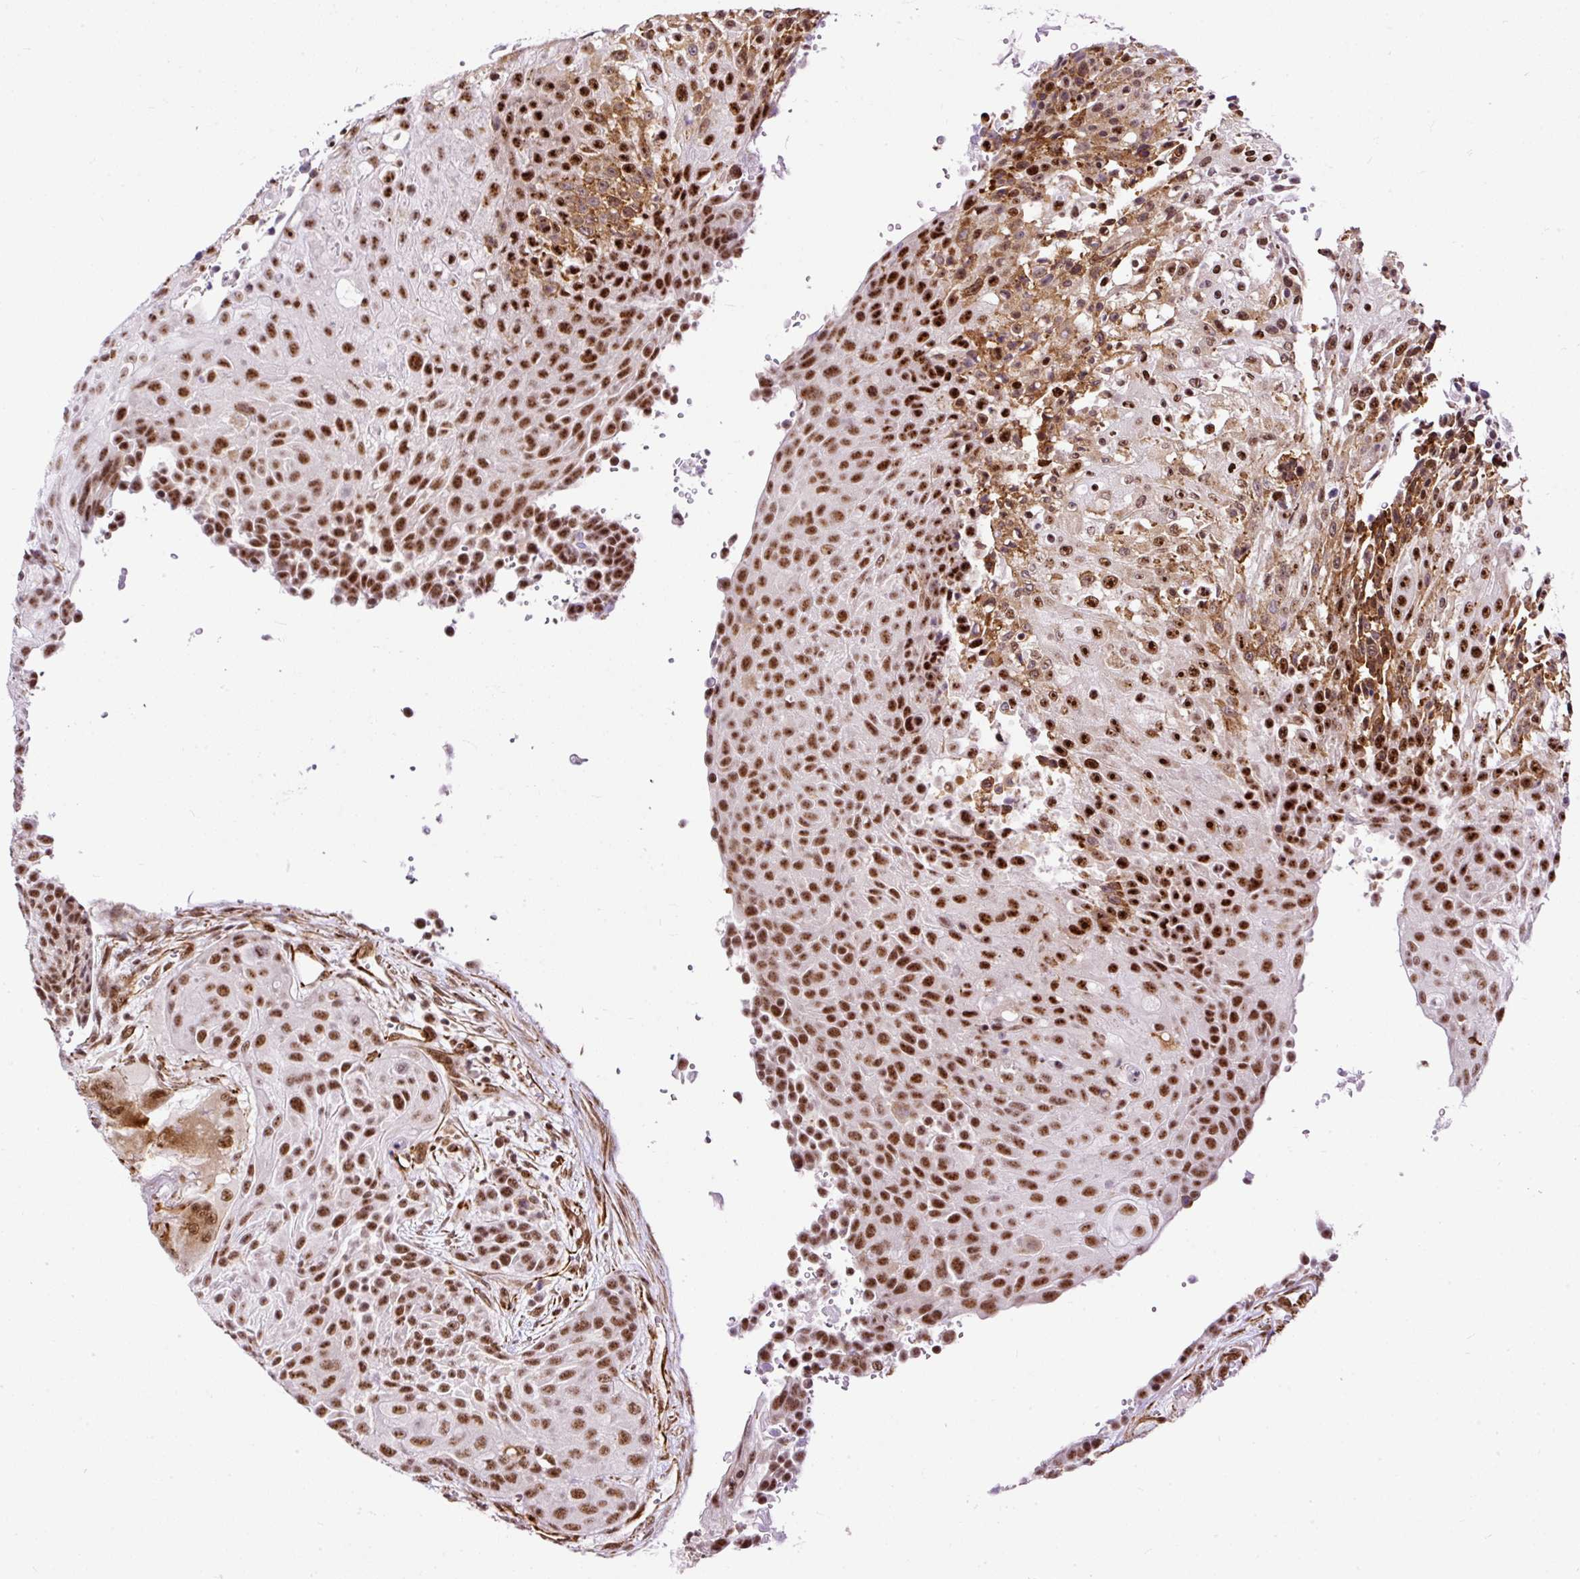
{"staining": {"intensity": "strong", "quantity": ">75%", "location": "nuclear"}, "tissue": "urothelial cancer", "cell_type": "Tumor cells", "image_type": "cancer", "snomed": [{"axis": "morphology", "description": "Urothelial carcinoma, High grade"}, {"axis": "topography", "description": "Urinary bladder"}], "caption": "Protein staining shows strong nuclear staining in about >75% of tumor cells in urothelial cancer. Using DAB (3,3'-diaminobenzidine) (brown) and hematoxylin (blue) stains, captured at high magnification using brightfield microscopy.", "gene": "LUC7L2", "patient": {"sex": "female", "age": 63}}